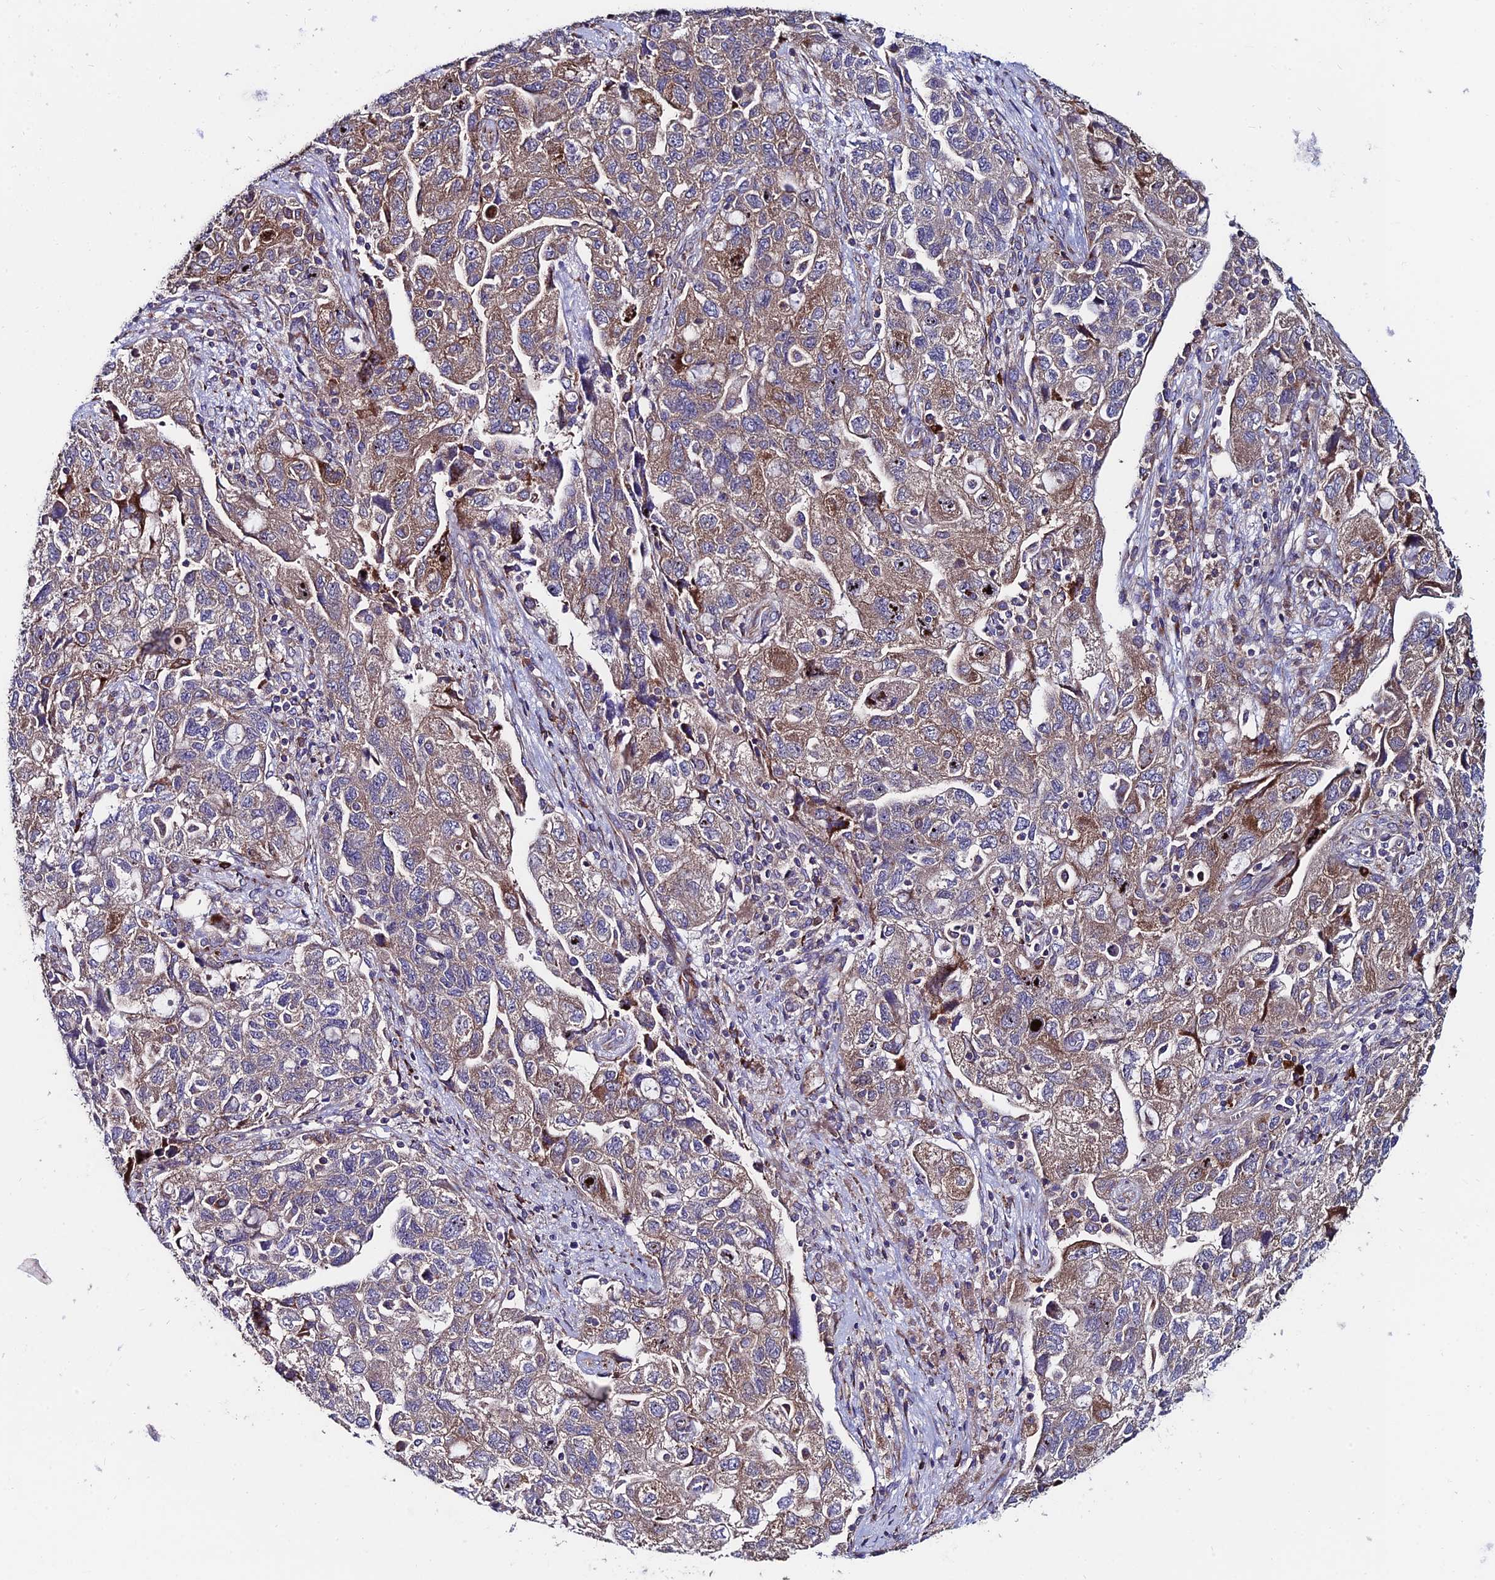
{"staining": {"intensity": "moderate", "quantity": ">75%", "location": "cytoplasmic/membranous"}, "tissue": "ovarian cancer", "cell_type": "Tumor cells", "image_type": "cancer", "snomed": [{"axis": "morphology", "description": "Carcinoma, NOS"}, {"axis": "morphology", "description": "Cystadenocarcinoma, serous, NOS"}, {"axis": "topography", "description": "Ovary"}], "caption": "Ovarian cancer (serous cystadenocarcinoma) was stained to show a protein in brown. There is medium levels of moderate cytoplasmic/membranous positivity in approximately >75% of tumor cells.", "gene": "EIF3K", "patient": {"sex": "female", "age": 69}}